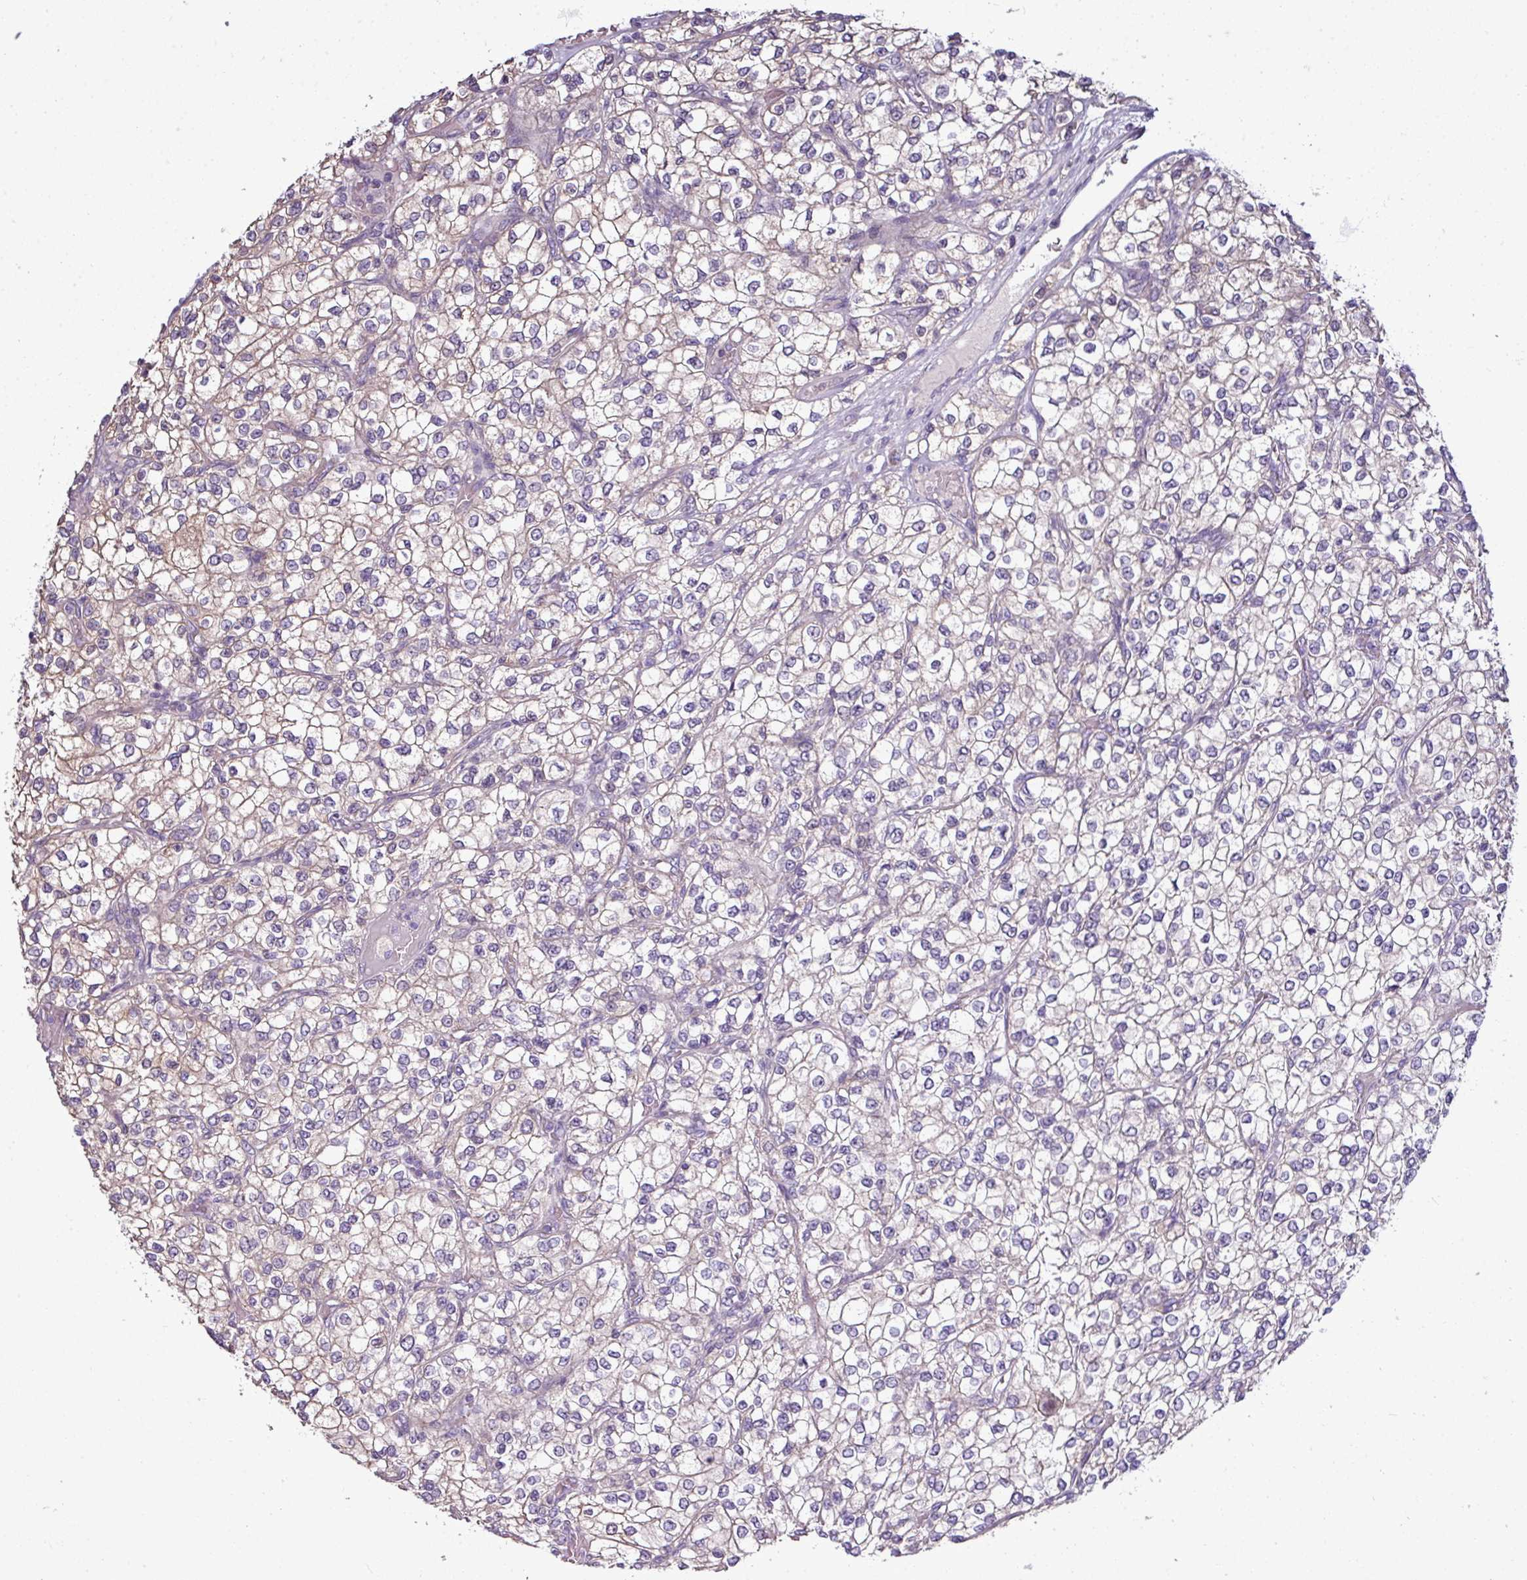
{"staining": {"intensity": "weak", "quantity": "<25%", "location": "cytoplasmic/membranous"}, "tissue": "renal cancer", "cell_type": "Tumor cells", "image_type": "cancer", "snomed": [{"axis": "morphology", "description": "Adenocarcinoma, NOS"}, {"axis": "topography", "description": "Kidney"}], "caption": "Tumor cells show no significant staining in renal cancer.", "gene": "AGAP5", "patient": {"sex": "male", "age": 80}}